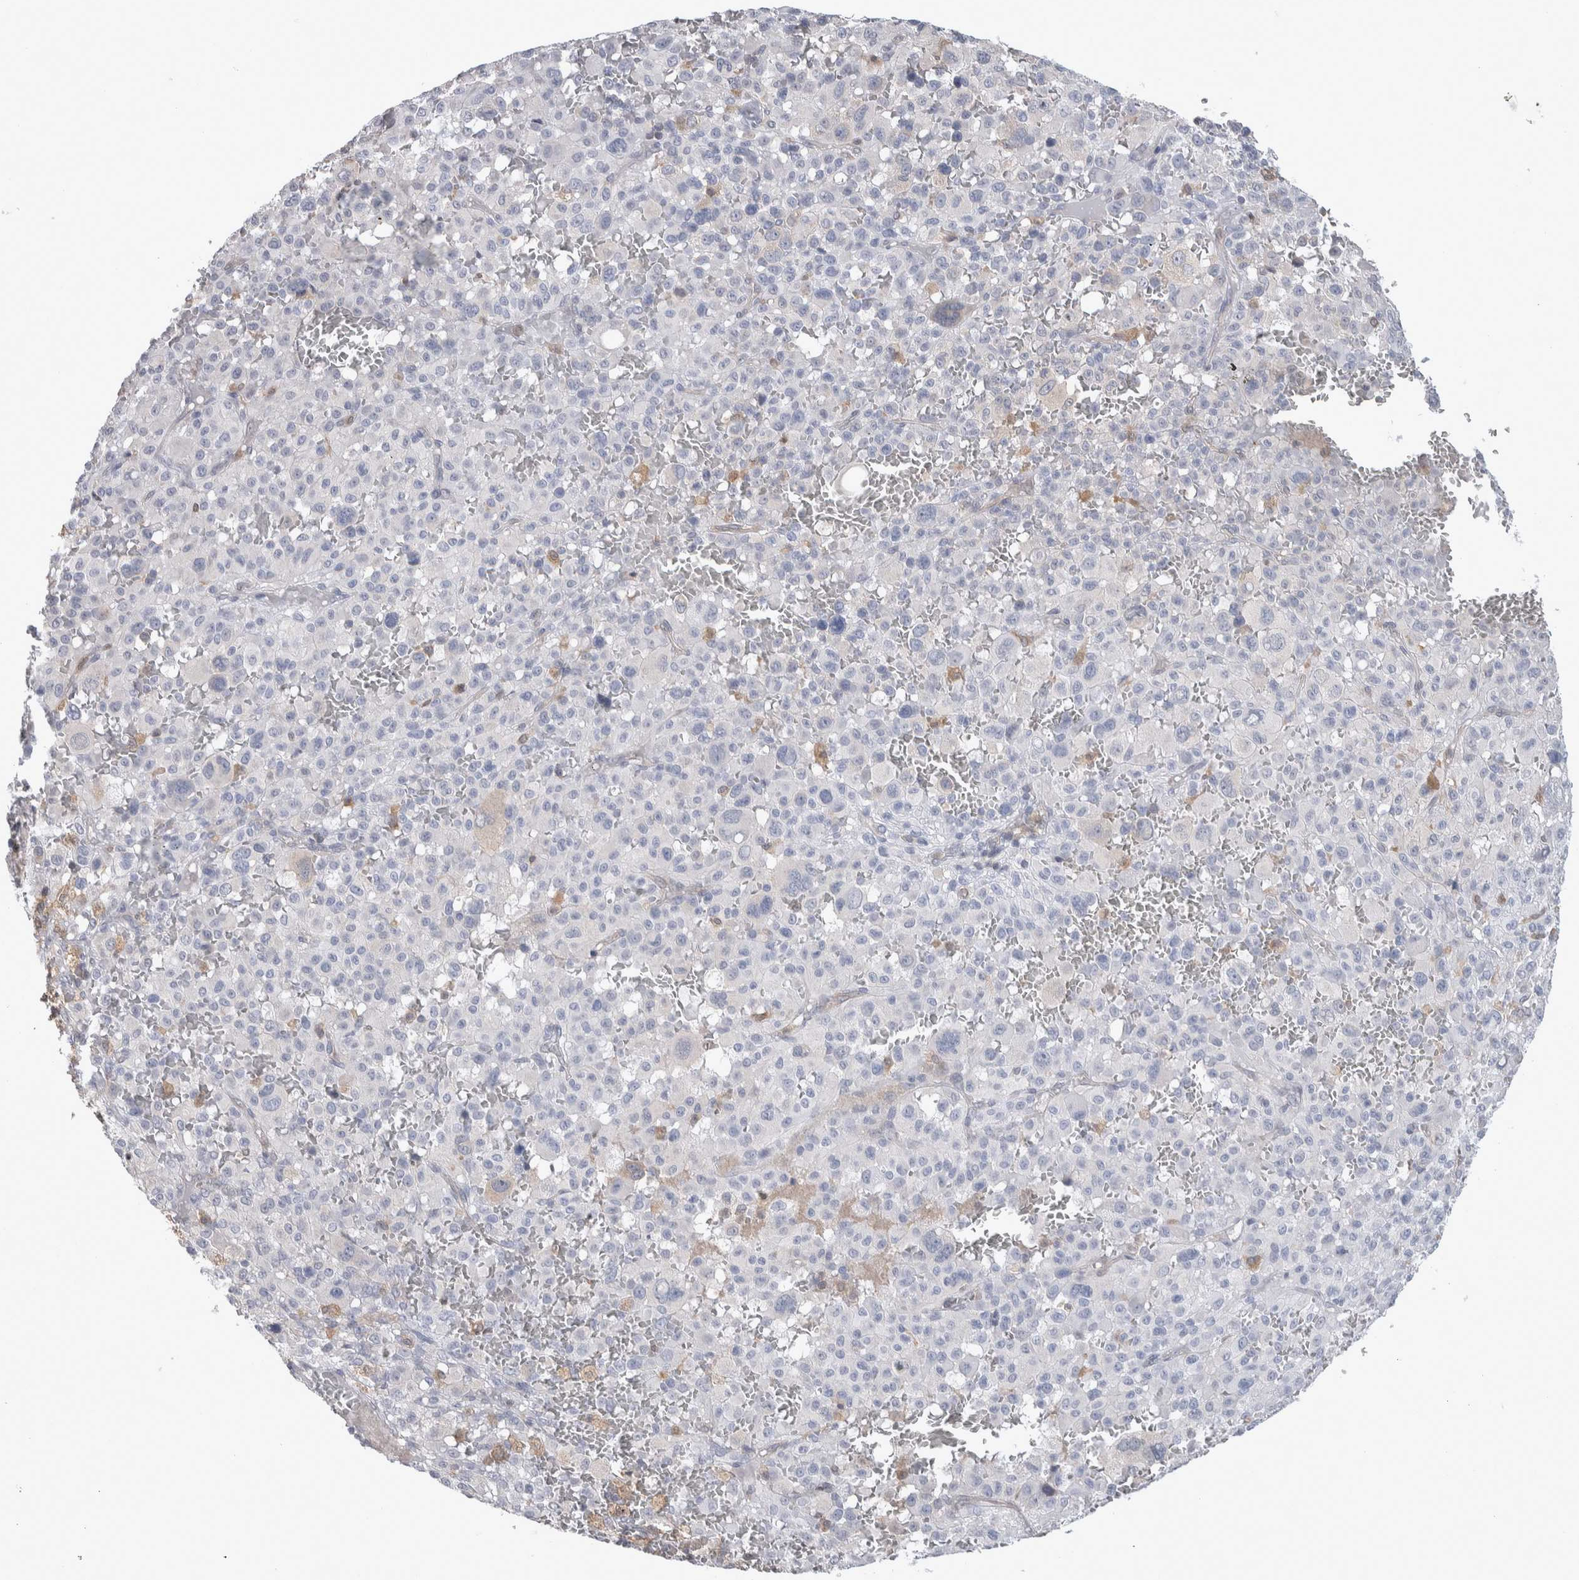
{"staining": {"intensity": "negative", "quantity": "none", "location": "none"}, "tissue": "melanoma", "cell_type": "Tumor cells", "image_type": "cancer", "snomed": [{"axis": "morphology", "description": "Malignant melanoma, Metastatic site"}, {"axis": "topography", "description": "Skin"}], "caption": "This micrograph is of malignant melanoma (metastatic site) stained with immunohistochemistry to label a protein in brown with the nuclei are counter-stained blue. There is no staining in tumor cells.", "gene": "HTATIP2", "patient": {"sex": "female", "age": 74}}